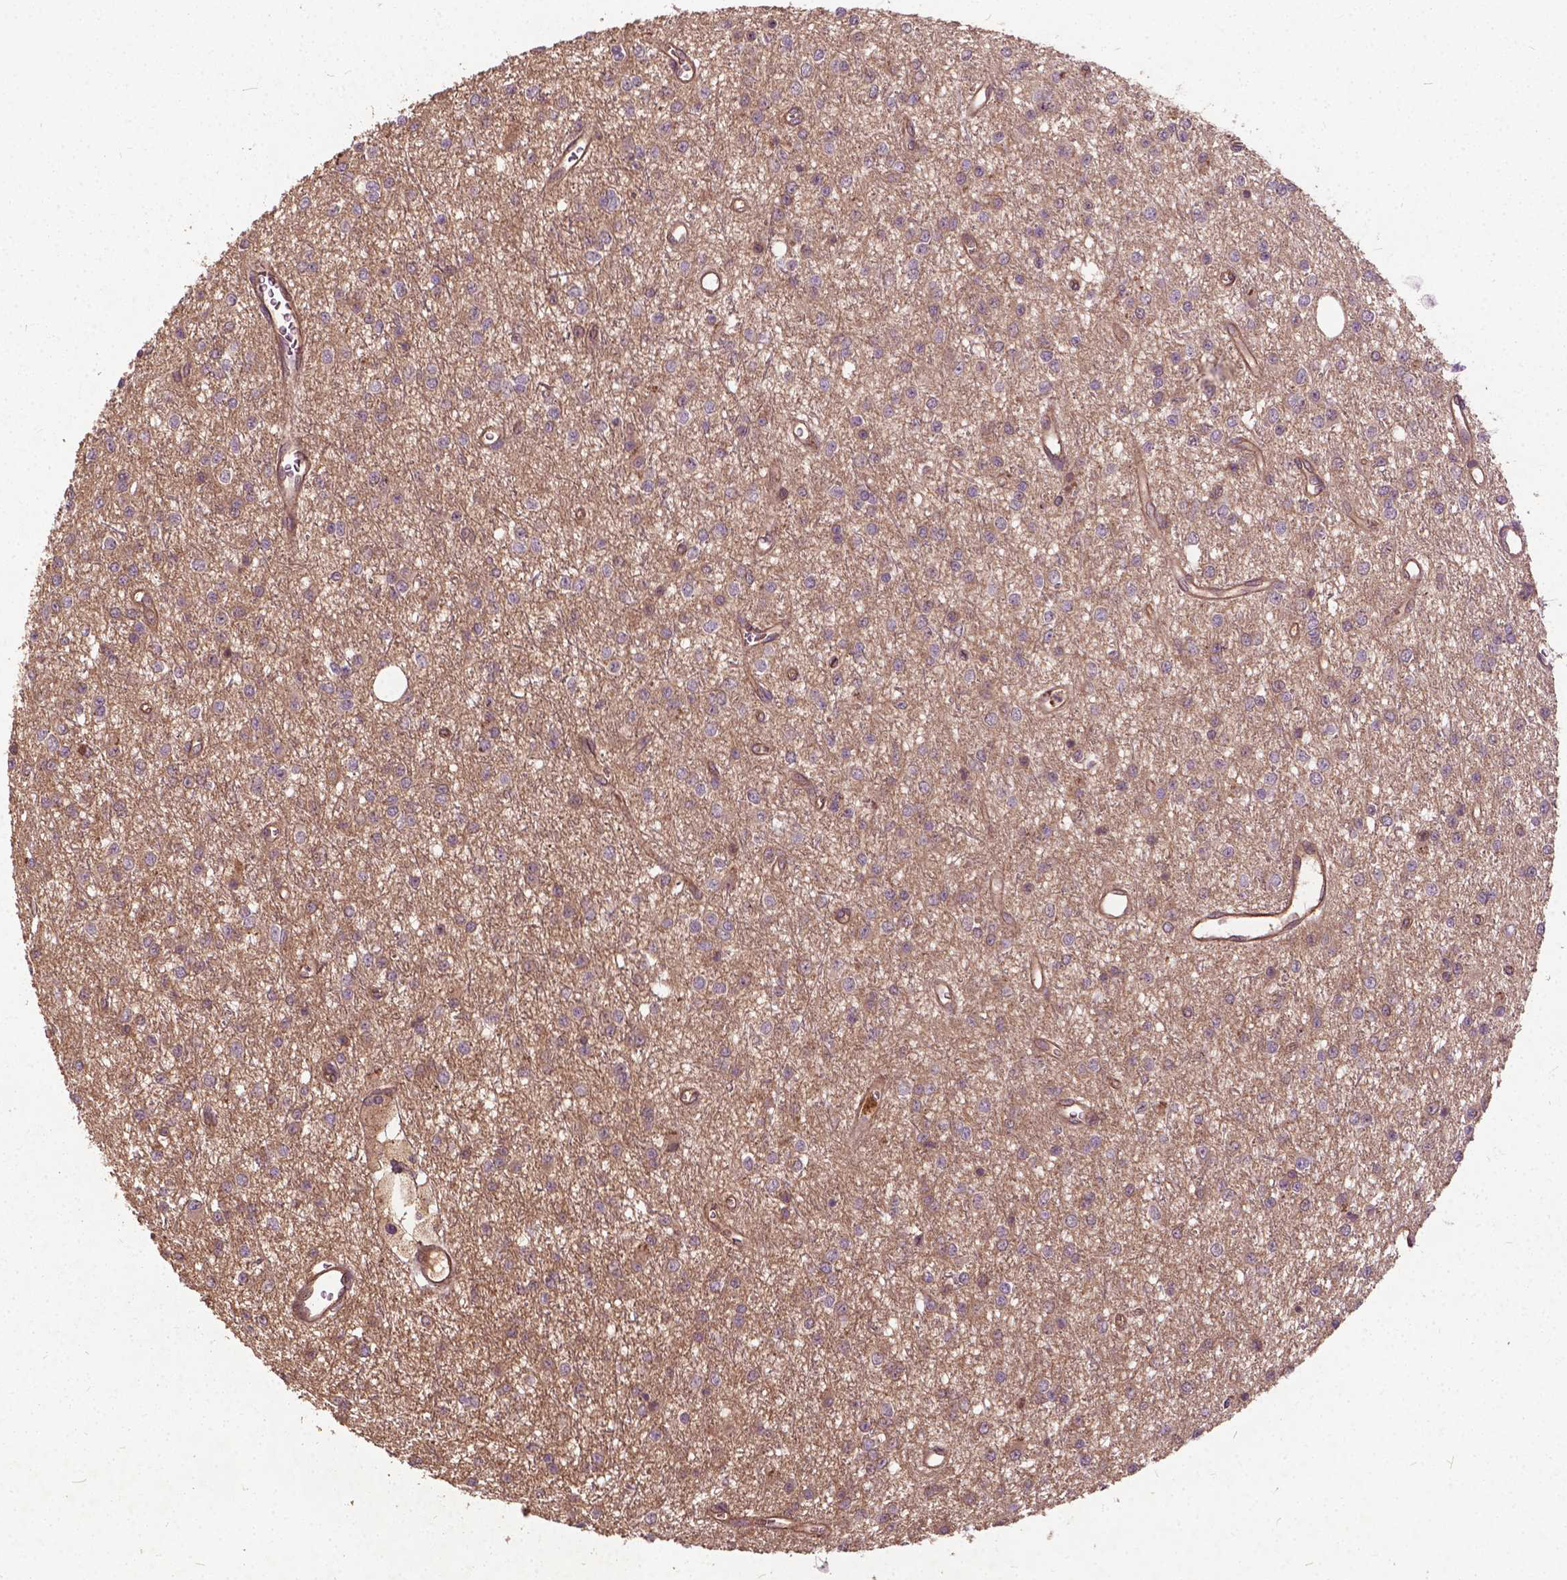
{"staining": {"intensity": "weak", "quantity": "<25%", "location": "cytoplasmic/membranous"}, "tissue": "glioma", "cell_type": "Tumor cells", "image_type": "cancer", "snomed": [{"axis": "morphology", "description": "Glioma, malignant, Low grade"}, {"axis": "topography", "description": "Brain"}], "caption": "There is no significant expression in tumor cells of malignant glioma (low-grade).", "gene": "UBXN2A", "patient": {"sex": "female", "age": 45}}